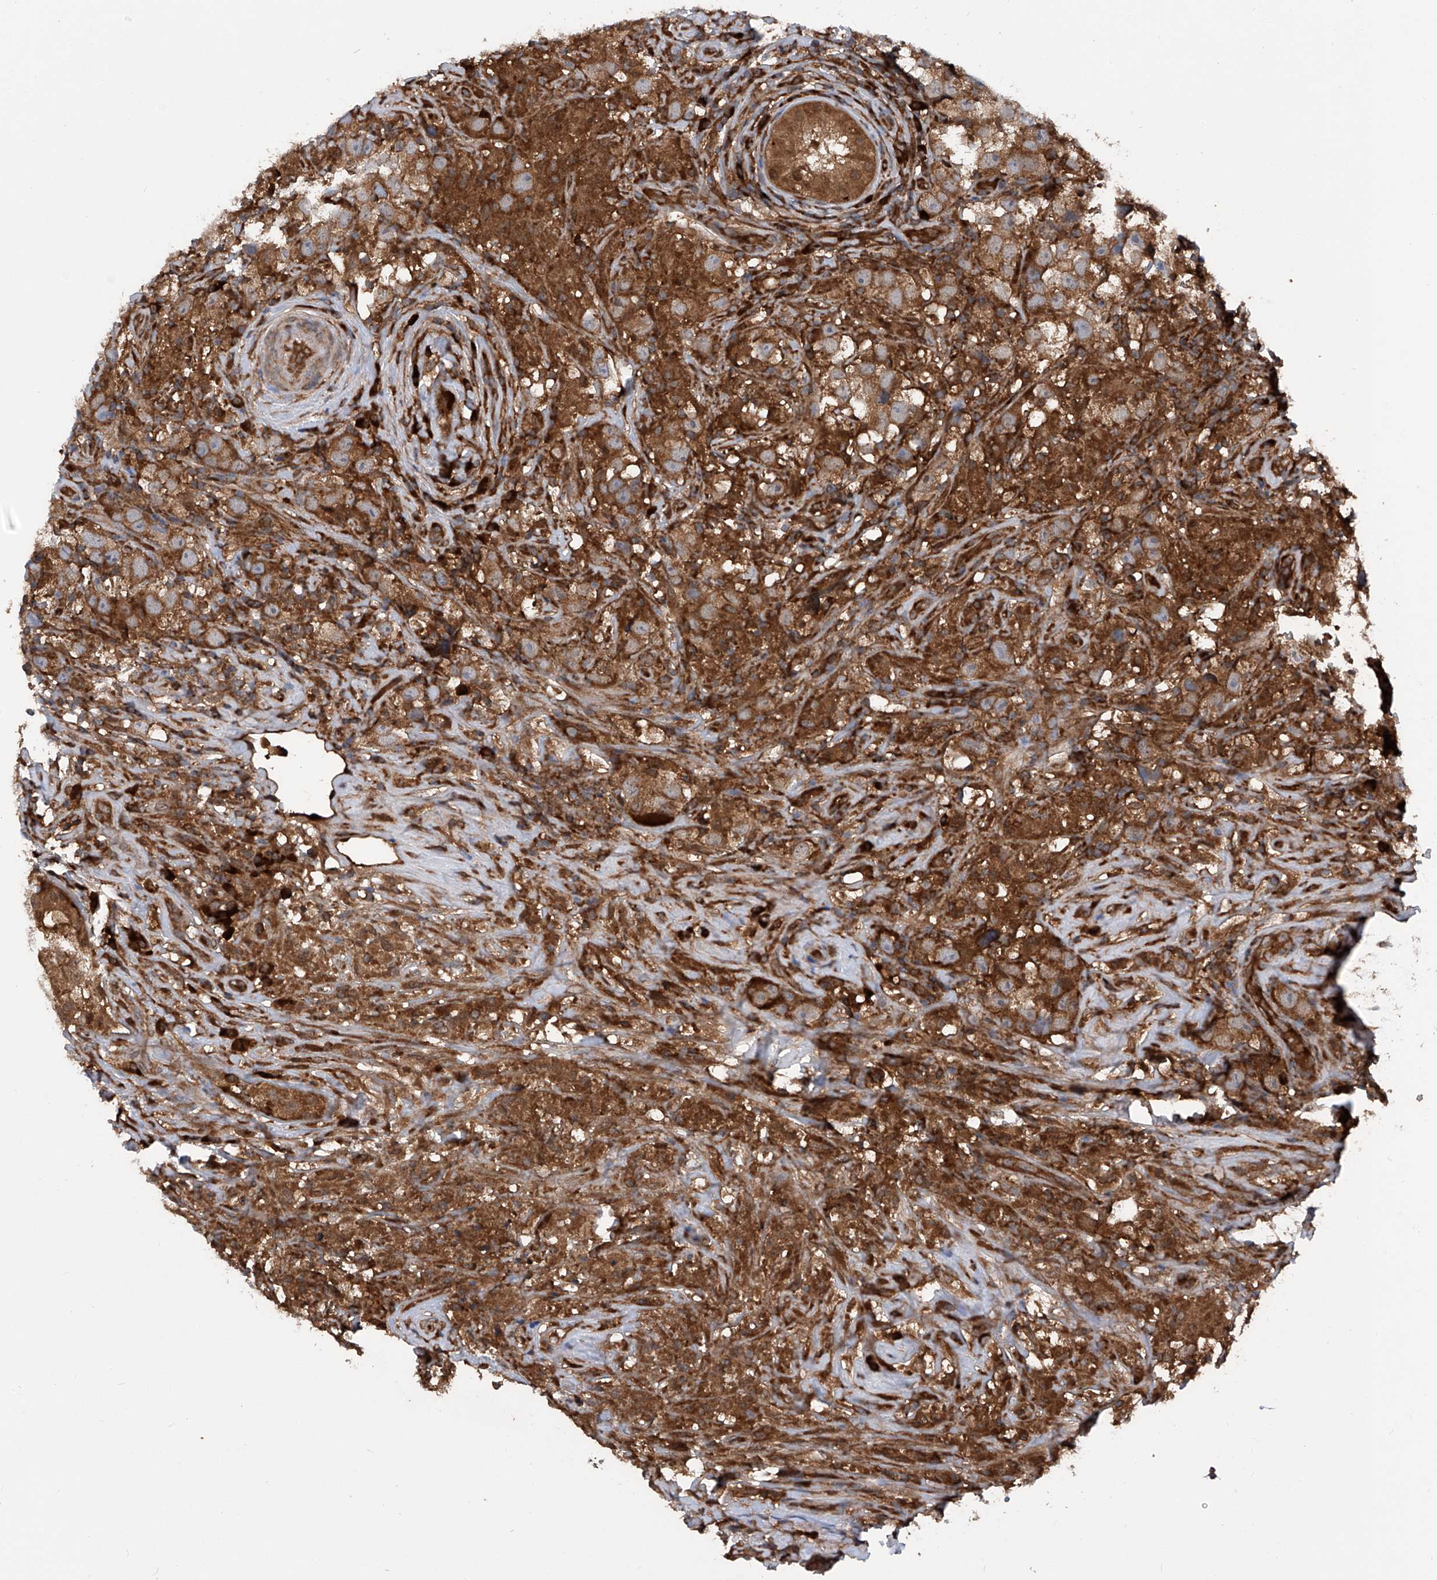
{"staining": {"intensity": "strong", "quantity": ">75%", "location": "cytoplasmic/membranous"}, "tissue": "testis cancer", "cell_type": "Tumor cells", "image_type": "cancer", "snomed": [{"axis": "morphology", "description": "Seminoma, NOS"}, {"axis": "topography", "description": "Testis"}], "caption": "This is an image of IHC staining of testis cancer (seminoma), which shows strong staining in the cytoplasmic/membranous of tumor cells.", "gene": "ASCC3", "patient": {"sex": "male", "age": 49}}